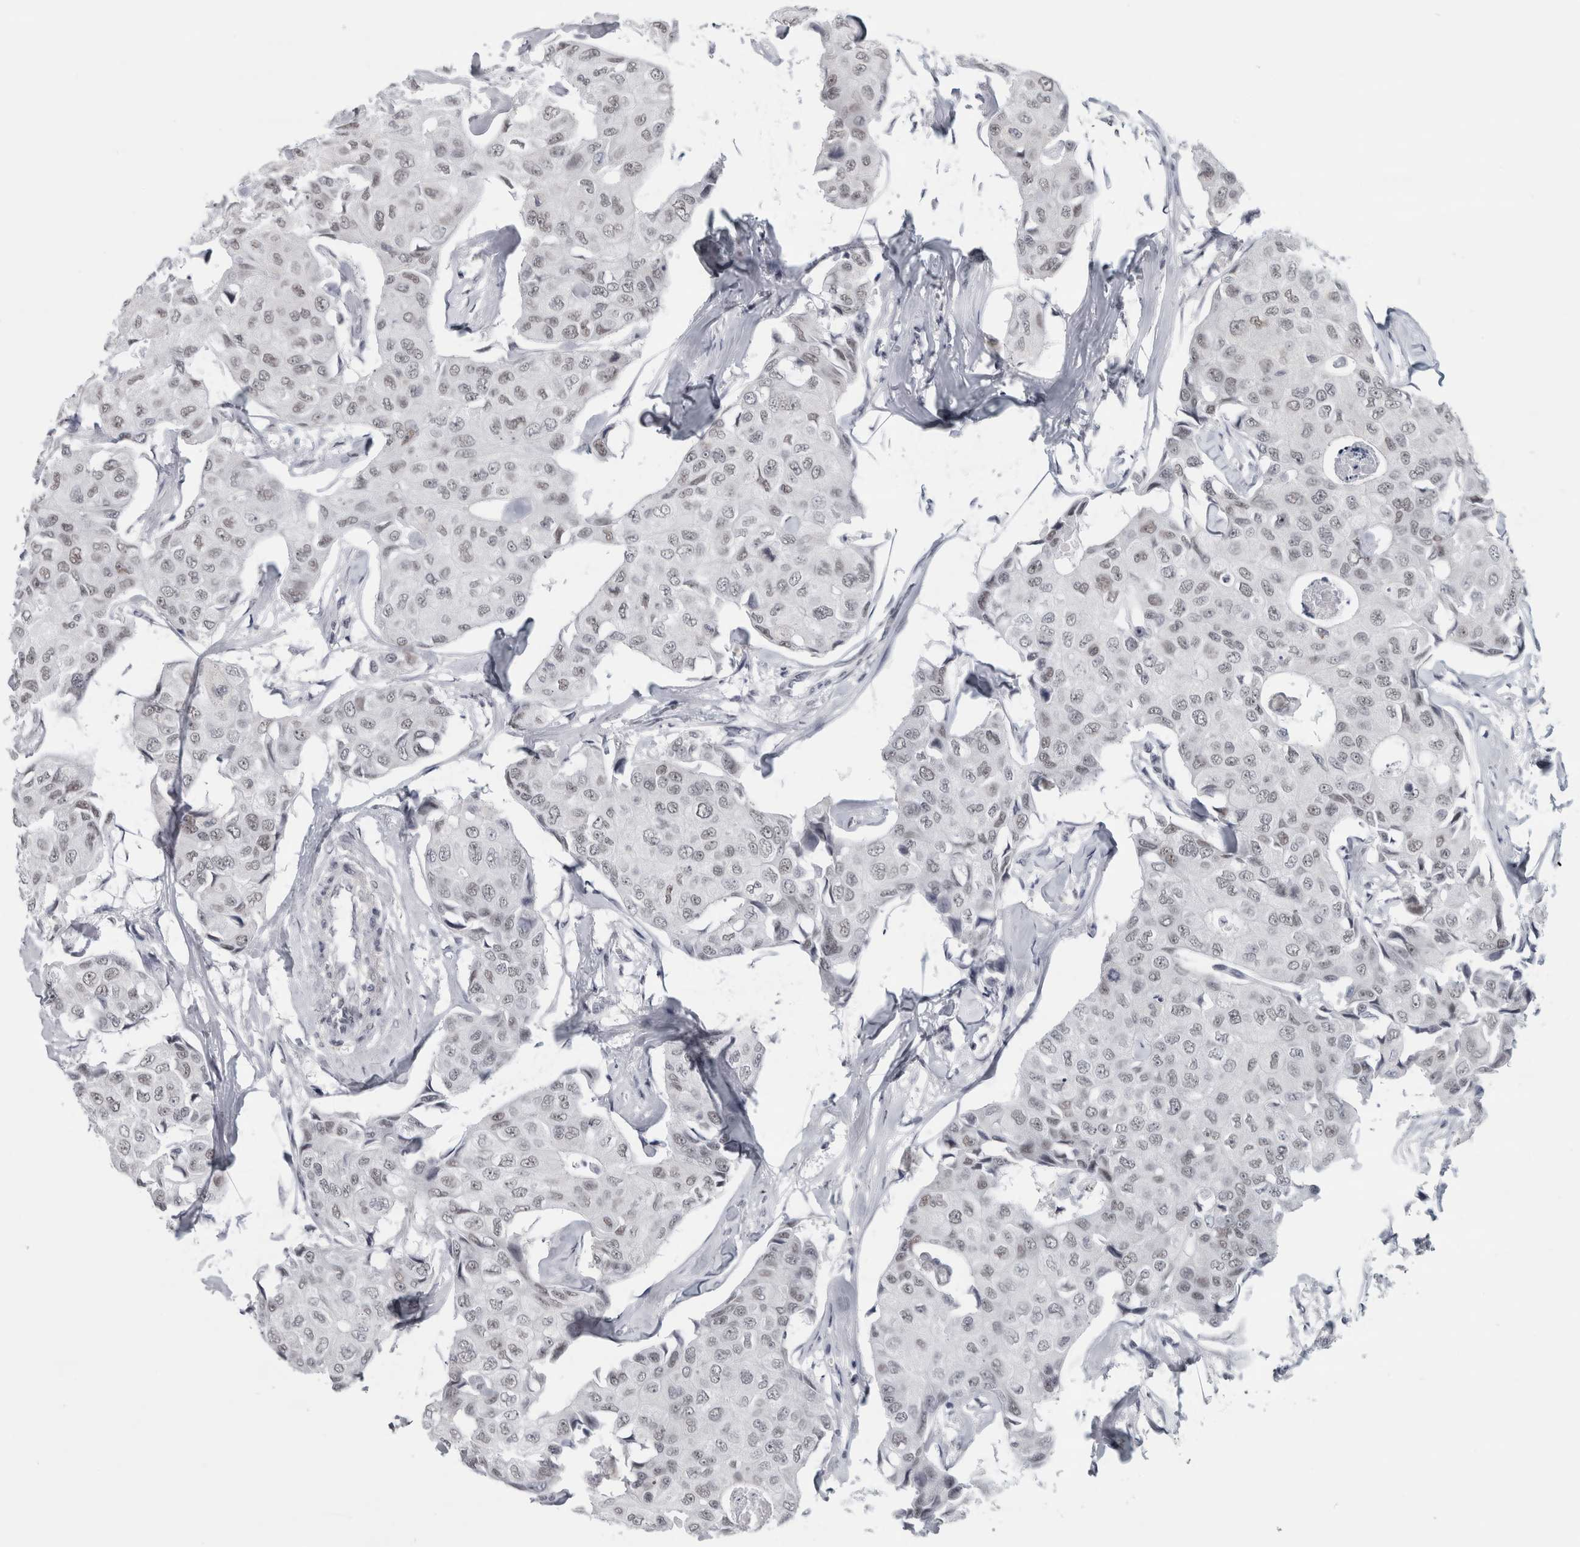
{"staining": {"intensity": "weak", "quantity": "<25%", "location": "nuclear"}, "tissue": "breast cancer", "cell_type": "Tumor cells", "image_type": "cancer", "snomed": [{"axis": "morphology", "description": "Duct carcinoma"}, {"axis": "topography", "description": "Breast"}], "caption": "There is no significant staining in tumor cells of breast cancer (infiltrating ductal carcinoma).", "gene": "ARID4B", "patient": {"sex": "female", "age": 80}}